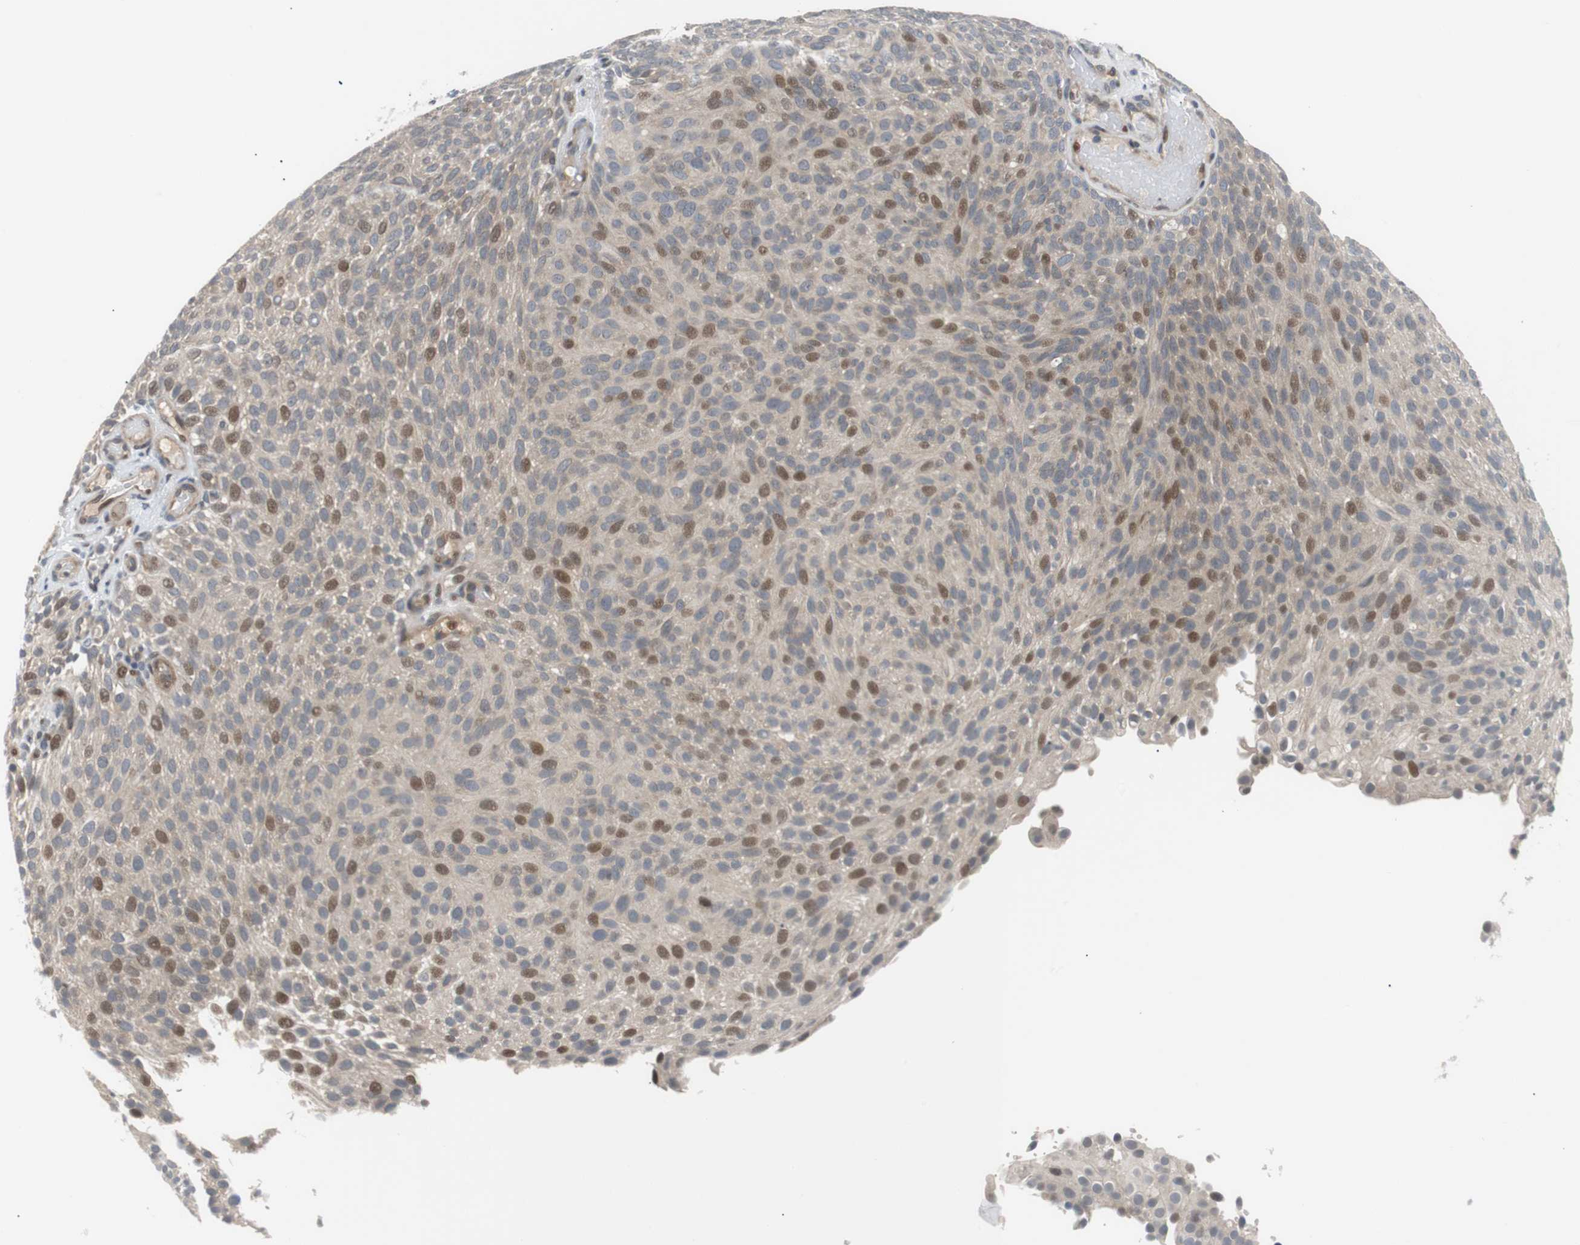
{"staining": {"intensity": "moderate", "quantity": "25%-75%", "location": "nuclear"}, "tissue": "urothelial cancer", "cell_type": "Tumor cells", "image_type": "cancer", "snomed": [{"axis": "morphology", "description": "Urothelial carcinoma, Low grade"}, {"axis": "topography", "description": "Urinary bladder"}], "caption": "Immunohistochemistry photomicrograph of neoplastic tissue: urothelial cancer stained using immunohistochemistry displays medium levels of moderate protein expression localized specifically in the nuclear of tumor cells, appearing as a nuclear brown color.", "gene": "MAP2K4", "patient": {"sex": "male", "age": 78}}